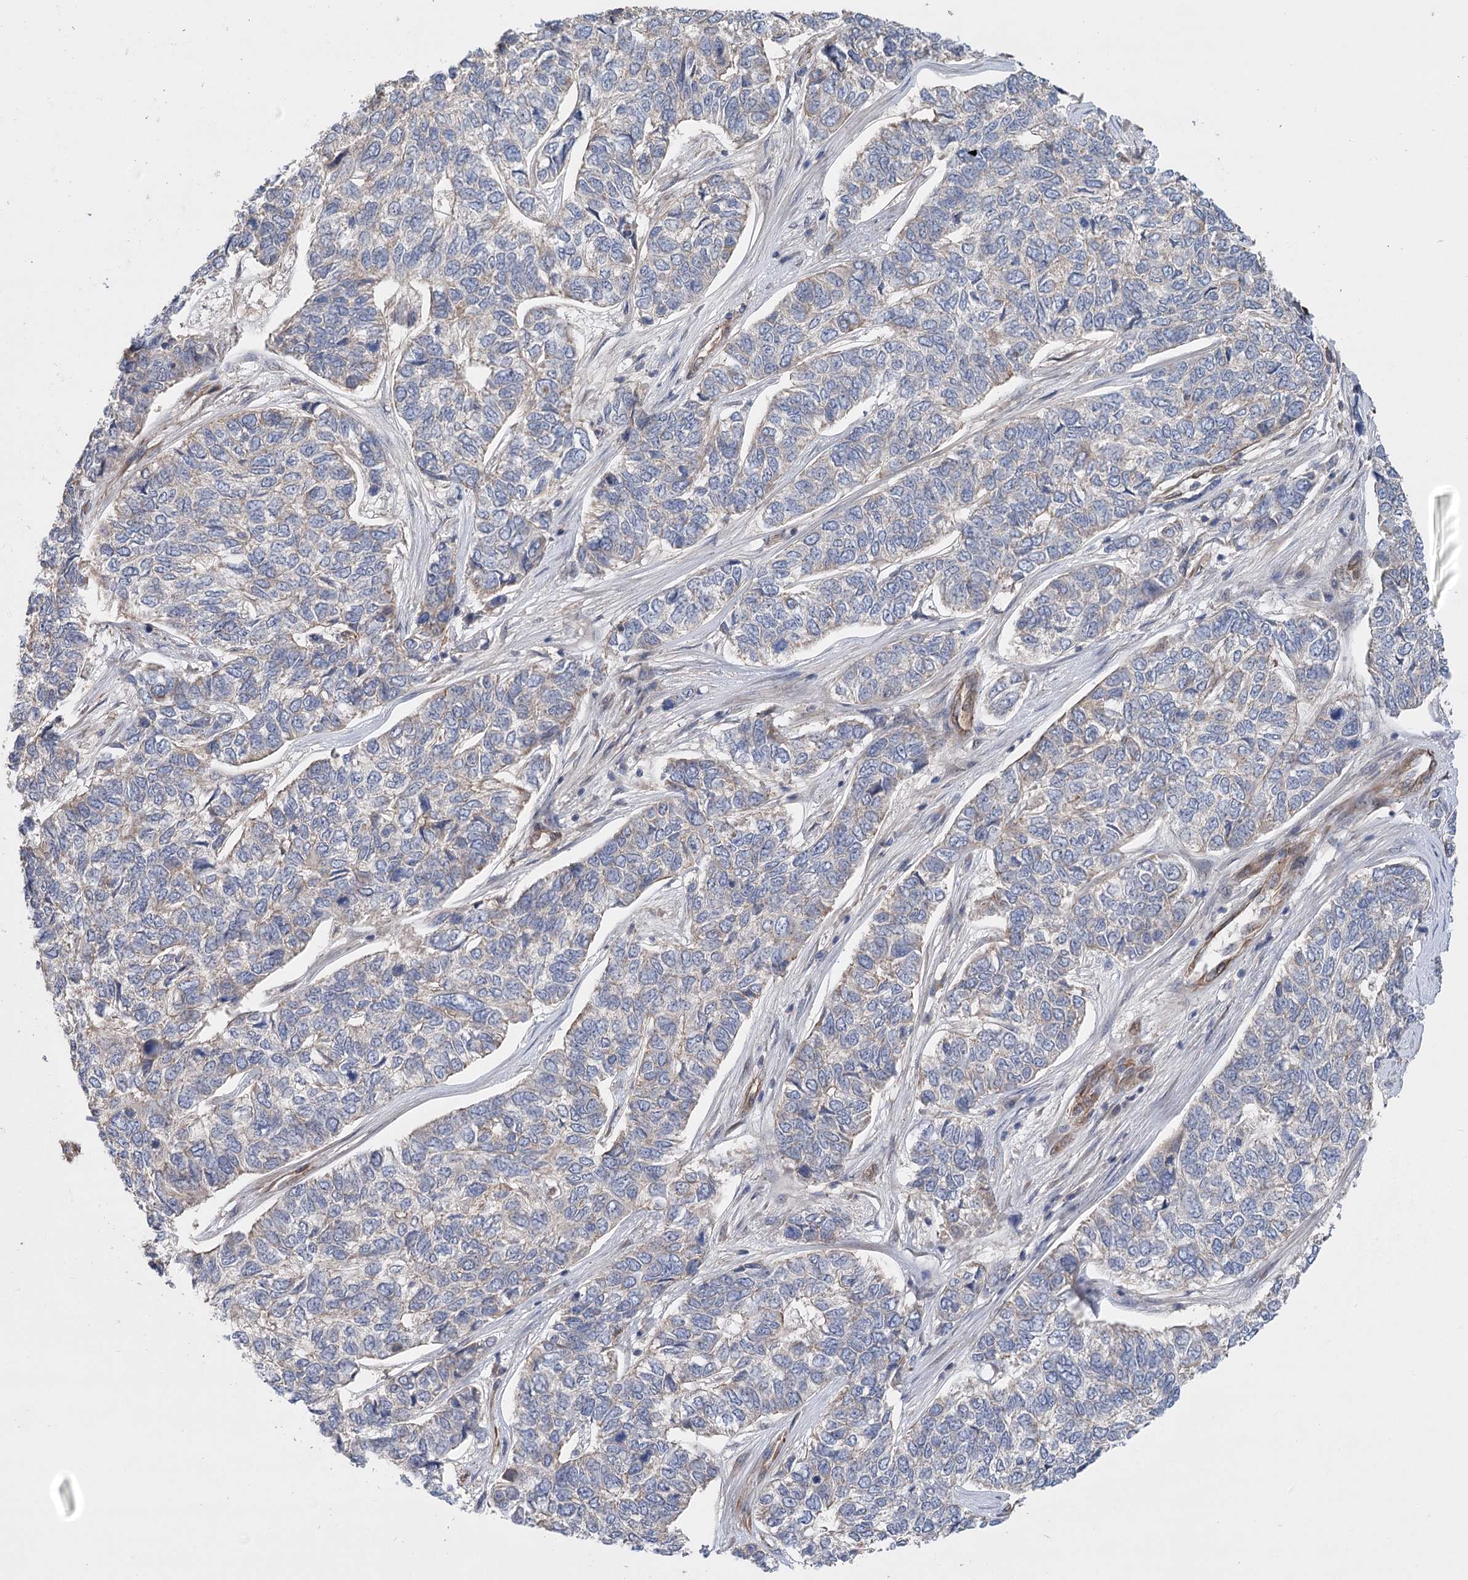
{"staining": {"intensity": "negative", "quantity": "none", "location": "none"}, "tissue": "skin cancer", "cell_type": "Tumor cells", "image_type": "cancer", "snomed": [{"axis": "morphology", "description": "Basal cell carcinoma"}, {"axis": "topography", "description": "Skin"}], "caption": "This is an immunohistochemistry (IHC) photomicrograph of skin cancer (basal cell carcinoma). There is no expression in tumor cells.", "gene": "RWDD4", "patient": {"sex": "female", "age": 65}}